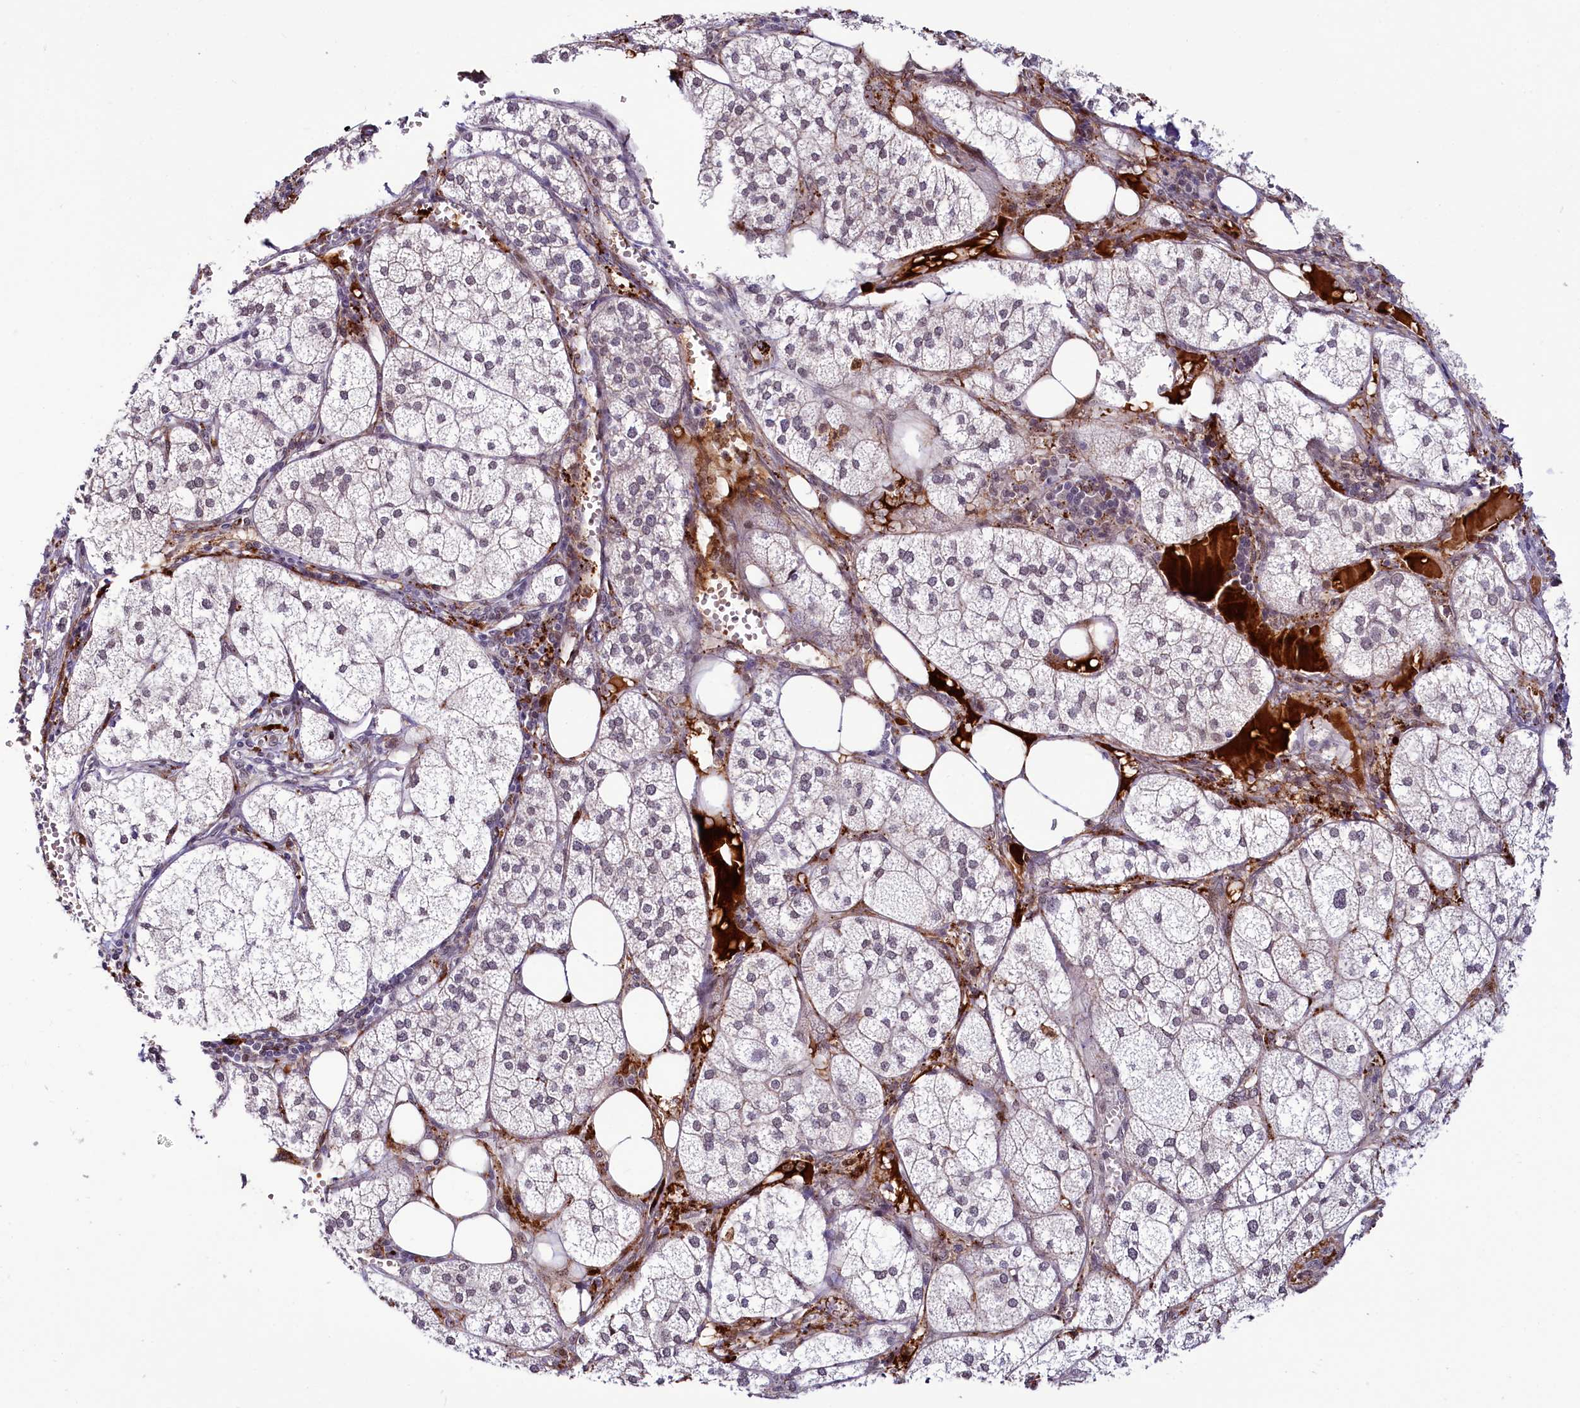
{"staining": {"intensity": "weak", "quantity": "<25%", "location": "cytoplasmic/membranous"}, "tissue": "adrenal gland", "cell_type": "Glandular cells", "image_type": "normal", "snomed": [{"axis": "morphology", "description": "Normal tissue, NOS"}, {"axis": "topography", "description": "Adrenal gland"}], "caption": "IHC image of unremarkable adrenal gland stained for a protein (brown), which reveals no expression in glandular cells.", "gene": "SCAF11", "patient": {"sex": "female", "age": 61}}